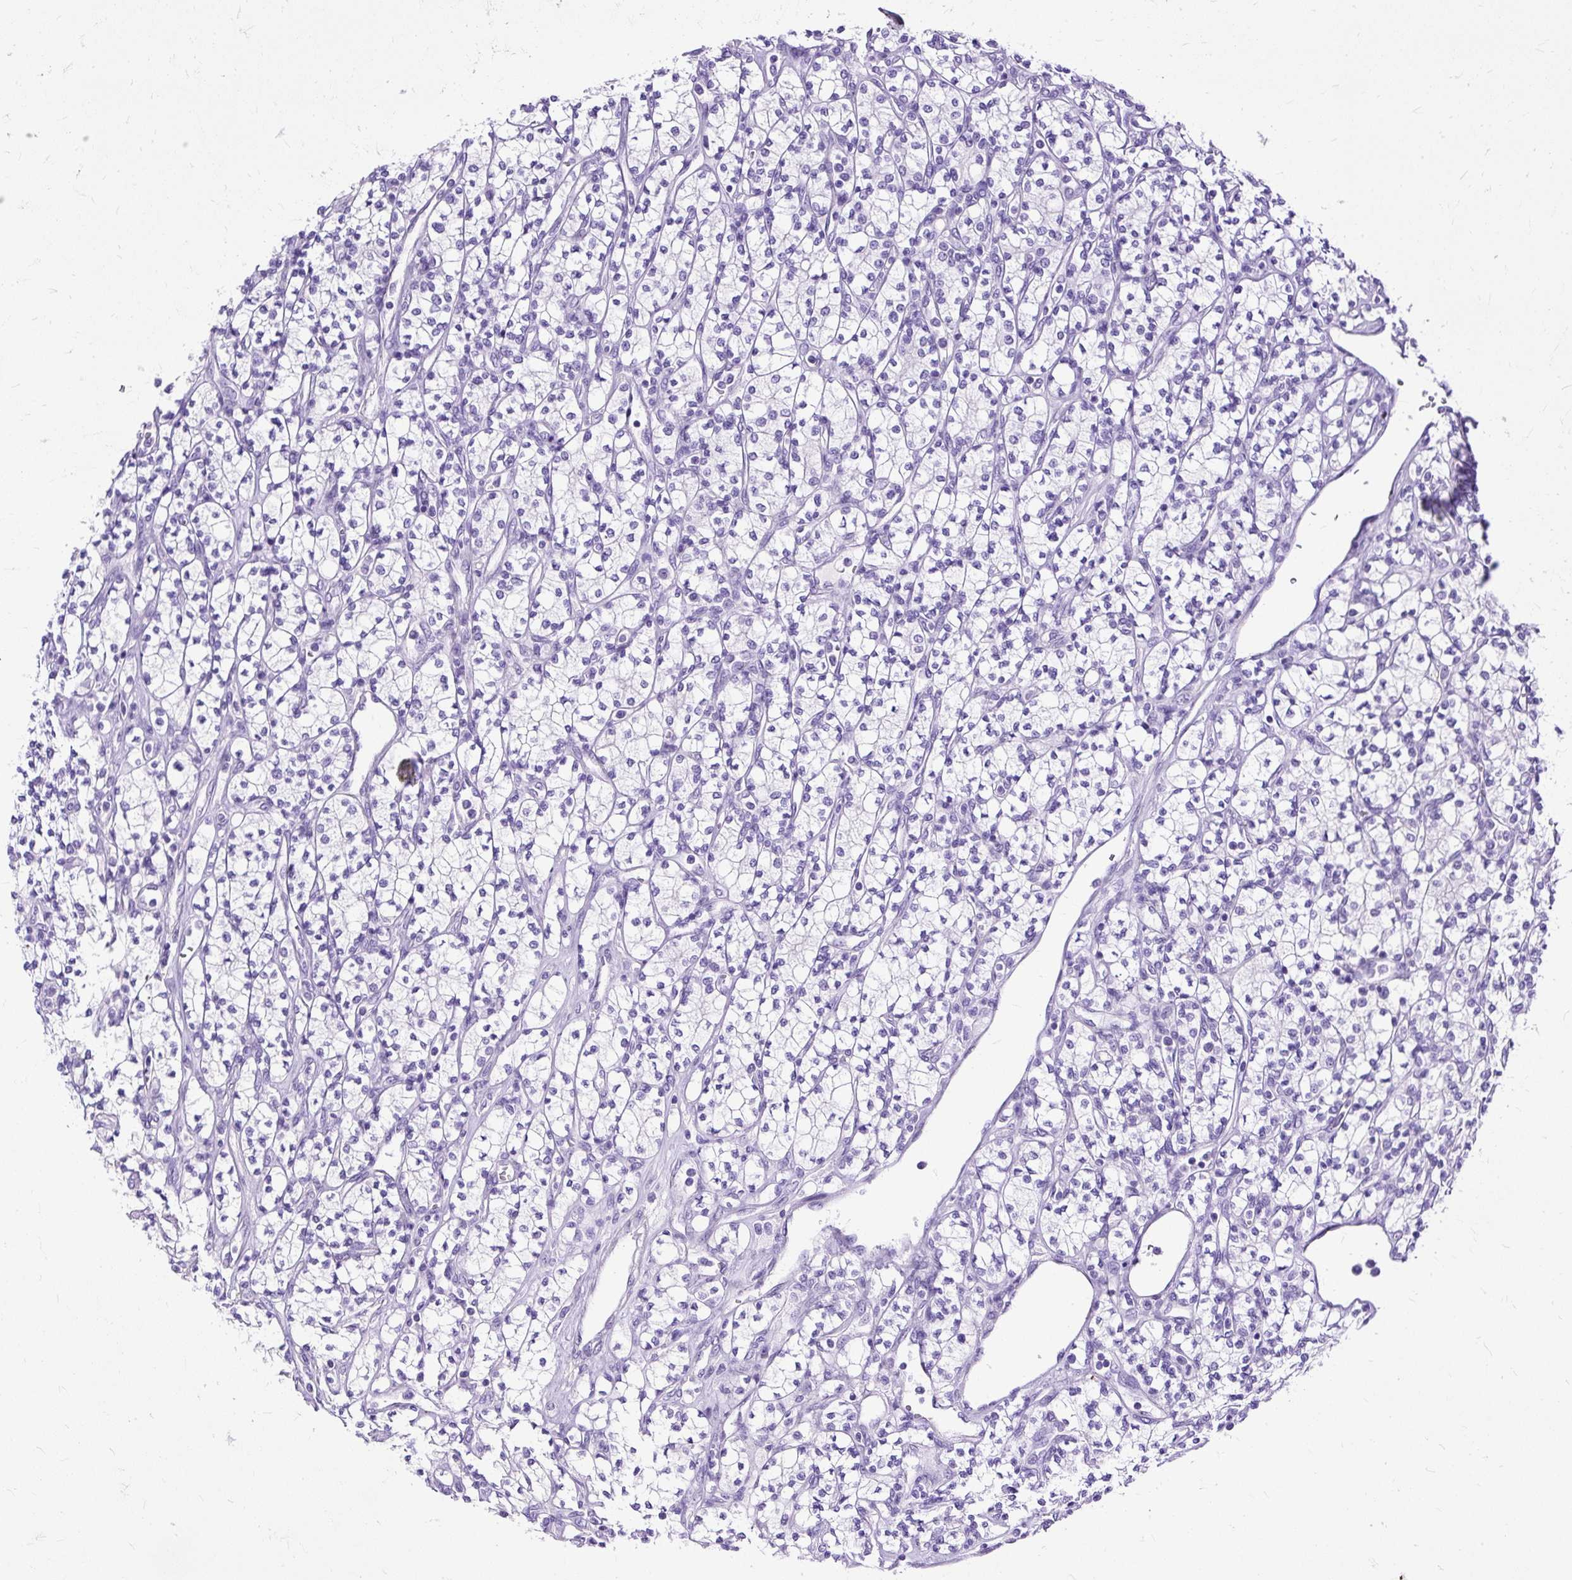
{"staining": {"intensity": "negative", "quantity": "none", "location": "none"}, "tissue": "renal cancer", "cell_type": "Tumor cells", "image_type": "cancer", "snomed": [{"axis": "morphology", "description": "Adenocarcinoma, NOS"}, {"axis": "topography", "description": "Kidney"}], "caption": "Tumor cells show no significant protein positivity in renal cancer.", "gene": "SLC8A2", "patient": {"sex": "male", "age": 77}}